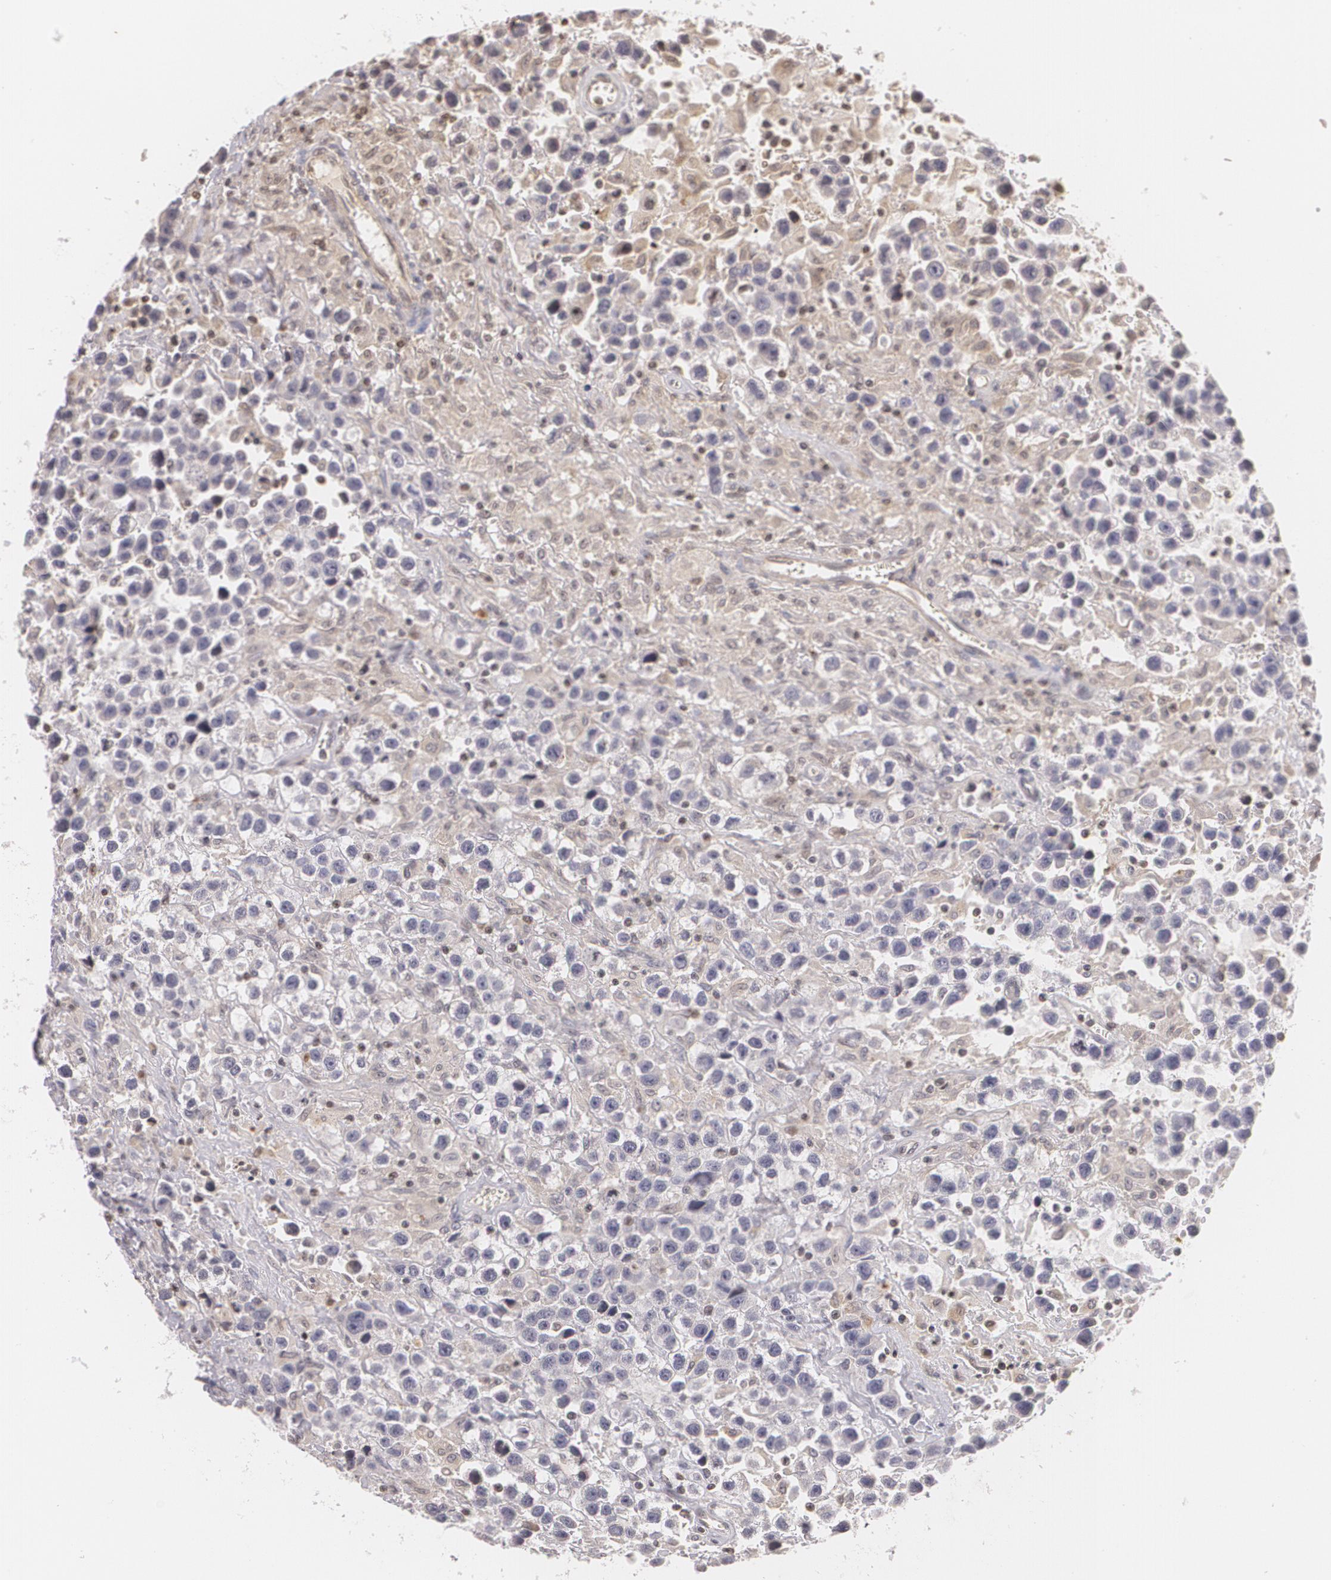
{"staining": {"intensity": "weak", "quantity": "25%-75%", "location": "cytoplasmic/membranous"}, "tissue": "testis cancer", "cell_type": "Tumor cells", "image_type": "cancer", "snomed": [{"axis": "morphology", "description": "Seminoma, NOS"}, {"axis": "topography", "description": "Testis"}], "caption": "Immunohistochemical staining of seminoma (testis) shows weak cytoplasmic/membranous protein staining in about 25%-75% of tumor cells.", "gene": "VAV3", "patient": {"sex": "male", "age": 43}}